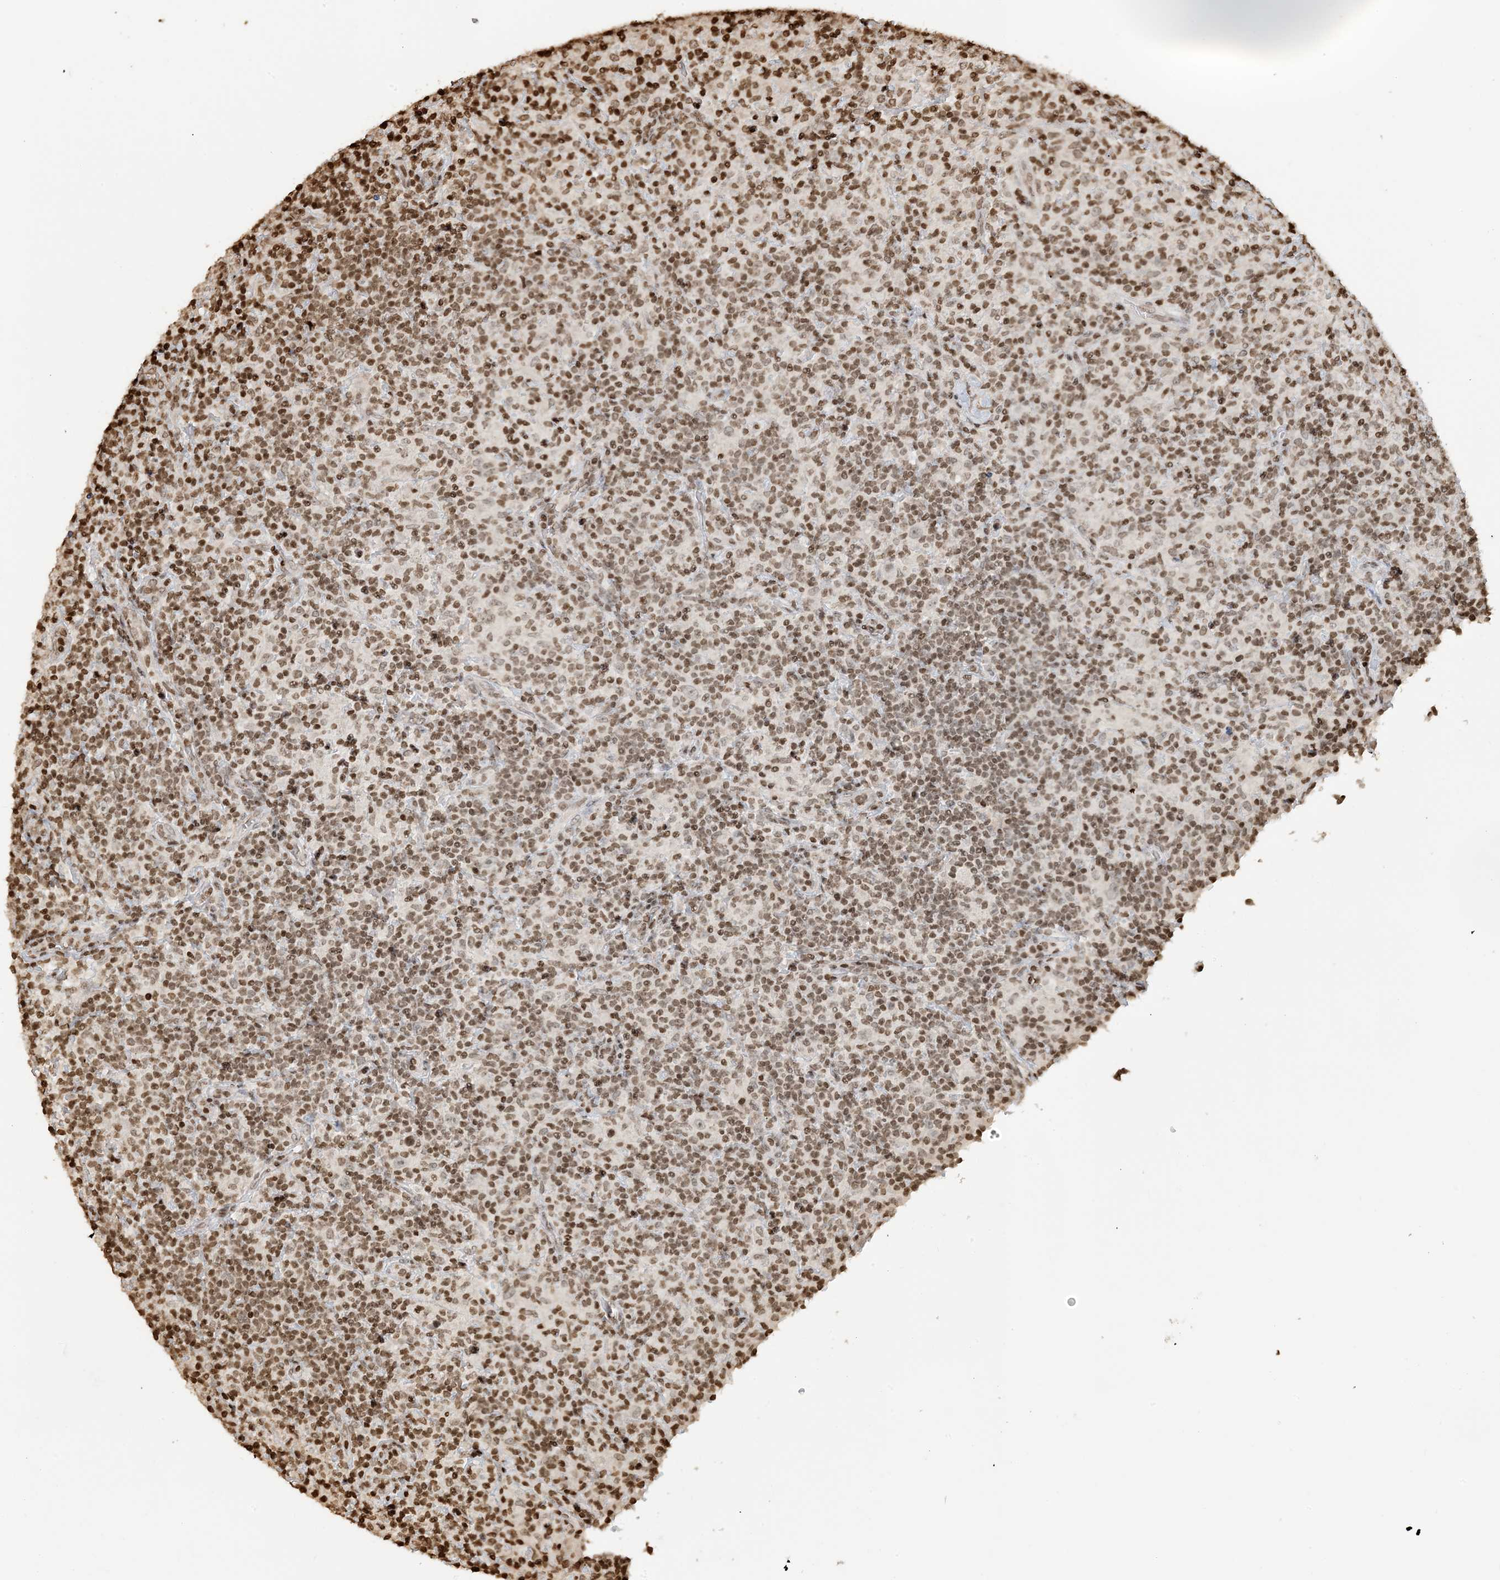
{"staining": {"intensity": "negative", "quantity": "none", "location": "none"}, "tissue": "lymphoma", "cell_type": "Tumor cells", "image_type": "cancer", "snomed": [{"axis": "morphology", "description": "Hodgkin's disease, NOS"}, {"axis": "topography", "description": "Lymph node"}], "caption": "Tumor cells show no significant protein expression in lymphoma. Nuclei are stained in blue.", "gene": "H3-3B", "patient": {"sex": "male", "age": 70}}